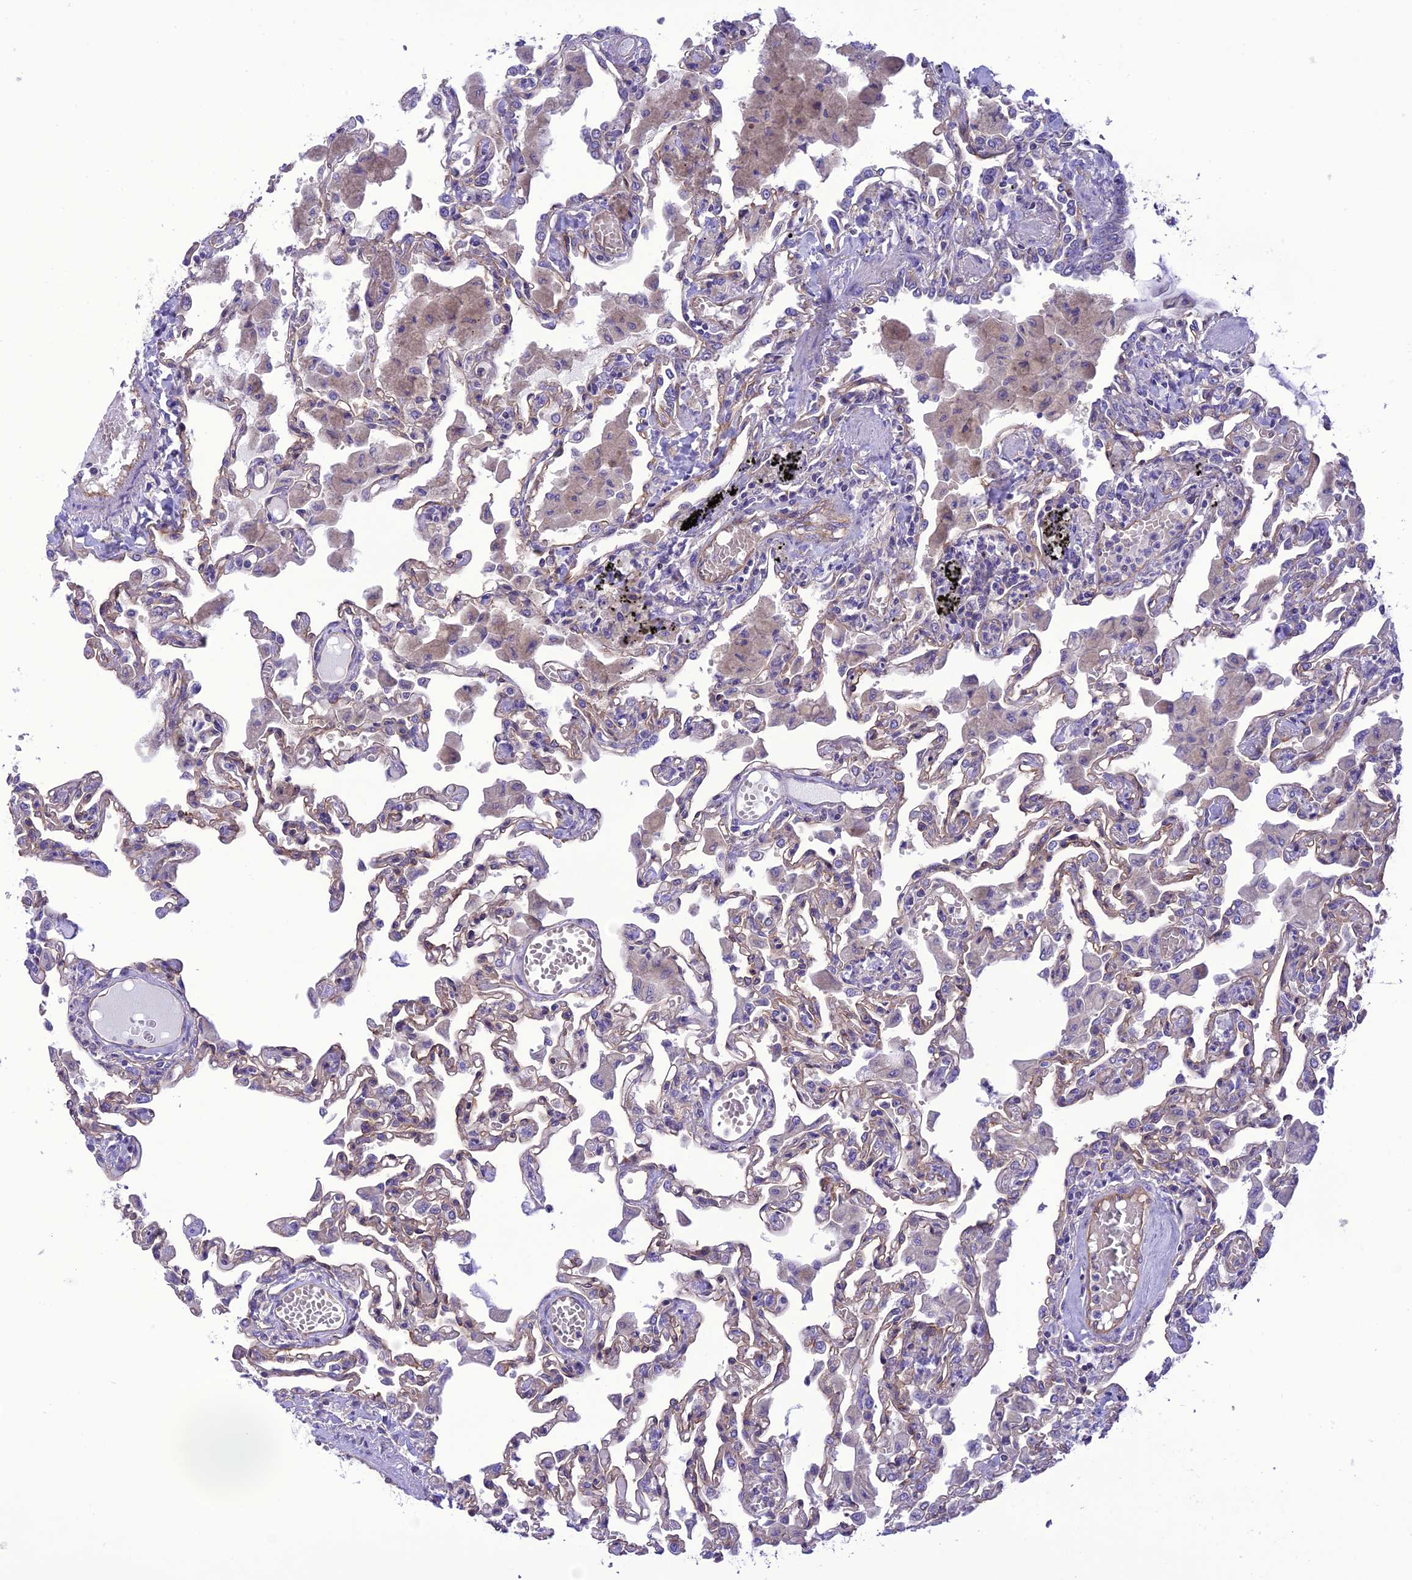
{"staining": {"intensity": "weak", "quantity": "<25%", "location": "cytoplasmic/membranous"}, "tissue": "lung", "cell_type": "Alveolar cells", "image_type": "normal", "snomed": [{"axis": "morphology", "description": "Normal tissue, NOS"}, {"axis": "topography", "description": "Bronchus"}, {"axis": "topography", "description": "Lung"}], "caption": "Alveolar cells show no significant protein expression in unremarkable lung.", "gene": "PPFIA3", "patient": {"sex": "female", "age": 49}}